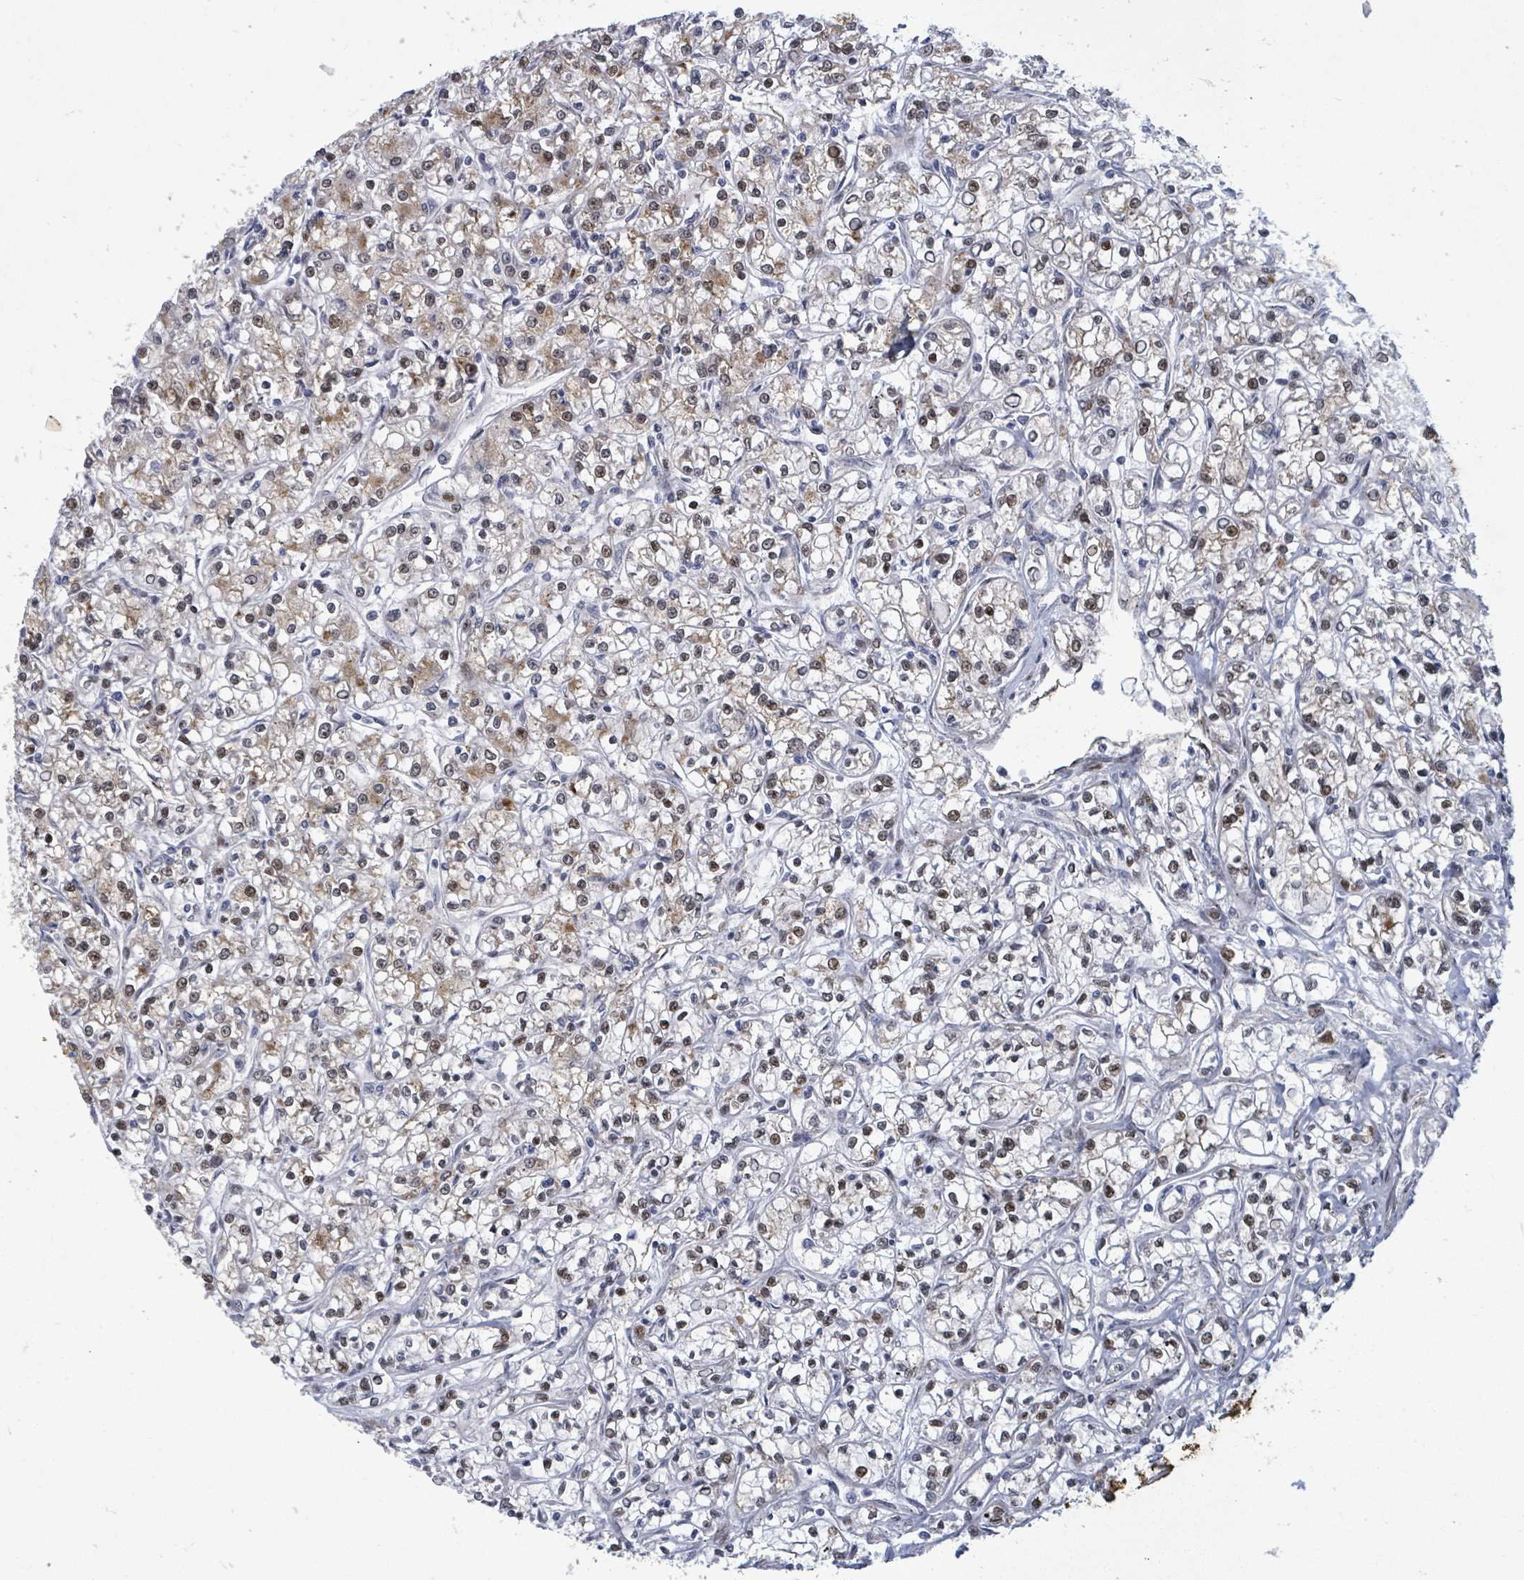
{"staining": {"intensity": "weak", "quantity": "25%-75%", "location": "cytoplasmic/membranous,nuclear"}, "tissue": "renal cancer", "cell_type": "Tumor cells", "image_type": "cancer", "snomed": [{"axis": "morphology", "description": "Adenocarcinoma, NOS"}, {"axis": "topography", "description": "Kidney"}], "caption": "Immunohistochemistry of human renal cancer (adenocarcinoma) shows low levels of weak cytoplasmic/membranous and nuclear positivity in approximately 25%-75% of tumor cells.", "gene": "TUSC1", "patient": {"sex": "female", "age": 59}}